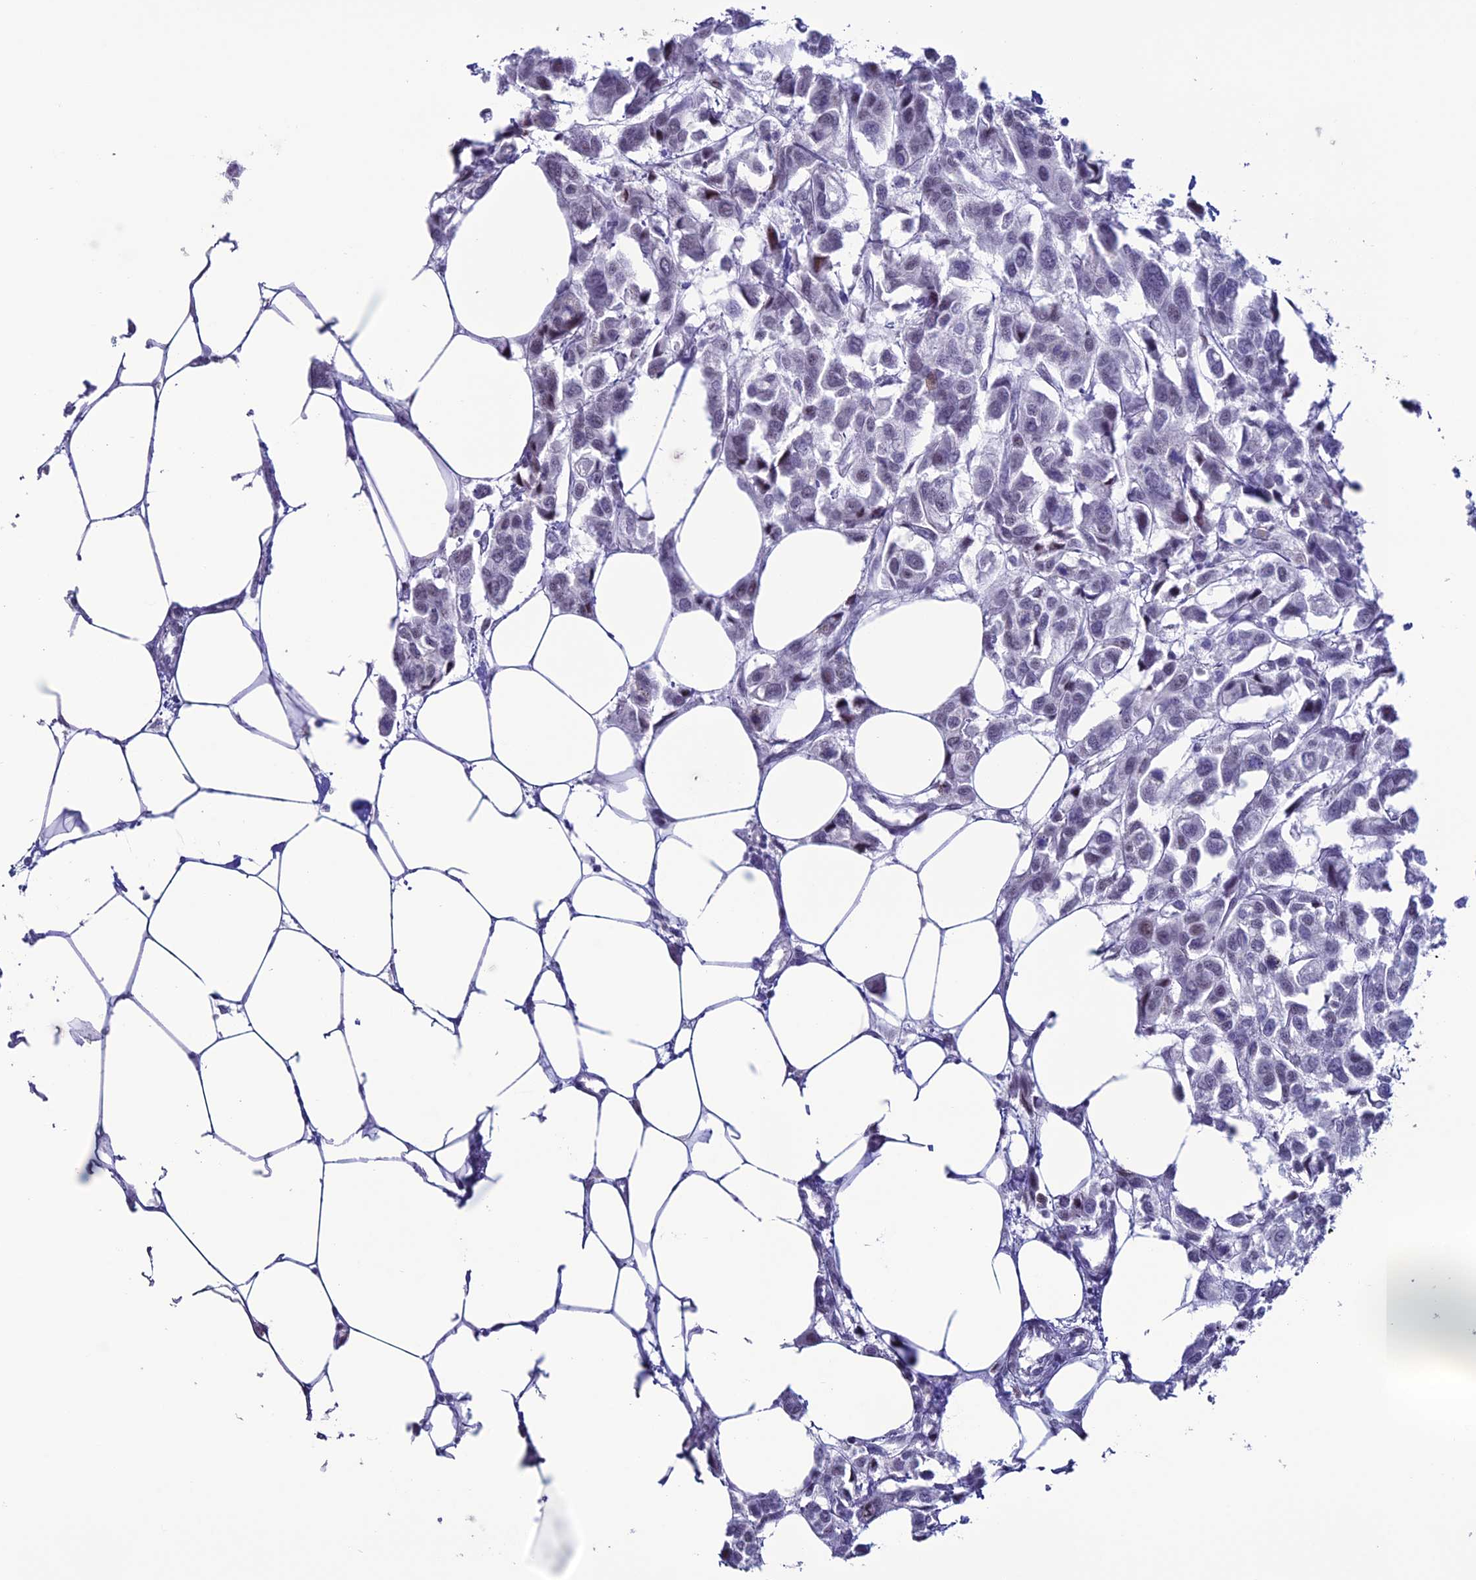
{"staining": {"intensity": "negative", "quantity": "none", "location": "none"}, "tissue": "urothelial cancer", "cell_type": "Tumor cells", "image_type": "cancer", "snomed": [{"axis": "morphology", "description": "Urothelial carcinoma, High grade"}, {"axis": "topography", "description": "Urinary bladder"}], "caption": "Tumor cells show no significant protein expression in urothelial cancer. The staining is performed using DAB (3,3'-diaminobenzidine) brown chromogen with nuclei counter-stained in using hematoxylin.", "gene": "MFSD2B", "patient": {"sex": "male", "age": 67}}